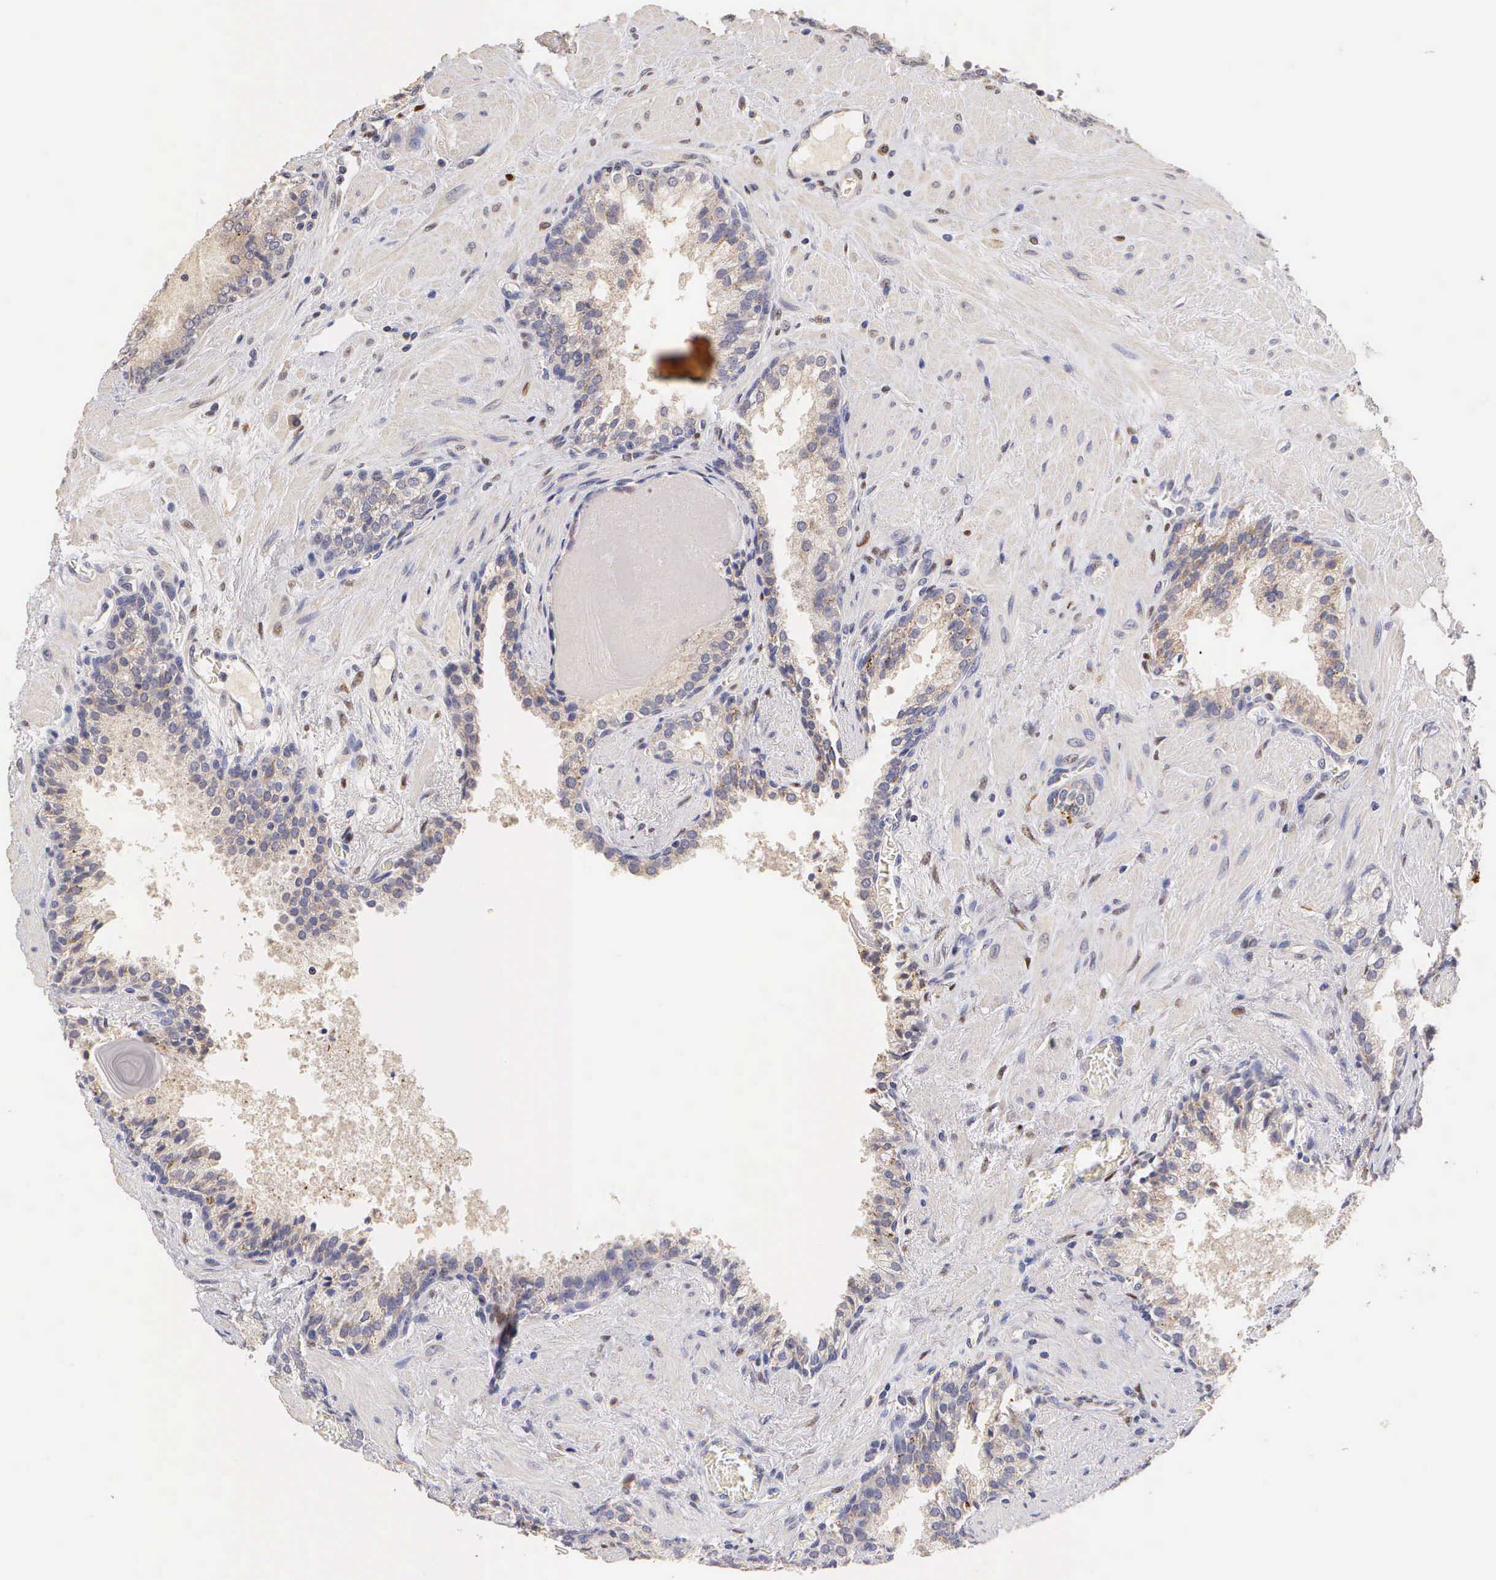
{"staining": {"intensity": "weak", "quantity": ">75%", "location": "cytoplasmic/membranous"}, "tissue": "prostate cancer", "cell_type": "Tumor cells", "image_type": "cancer", "snomed": [{"axis": "morphology", "description": "Adenocarcinoma, Medium grade"}, {"axis": "topography", "description": "Prostate"}], "caption": "The photomicrograph demonstrates immunohistochemical staining of adenocarcinoma (medium-grade) (prostate). There is weak cytoplasmic/membranous positivity is appreciated in approximately >75% of tumor cells. (DAB = brown stain, brightfield microscopy at high magnification).", "gene": "ESR1", "patient": {"sex": "male", "age": 70}}